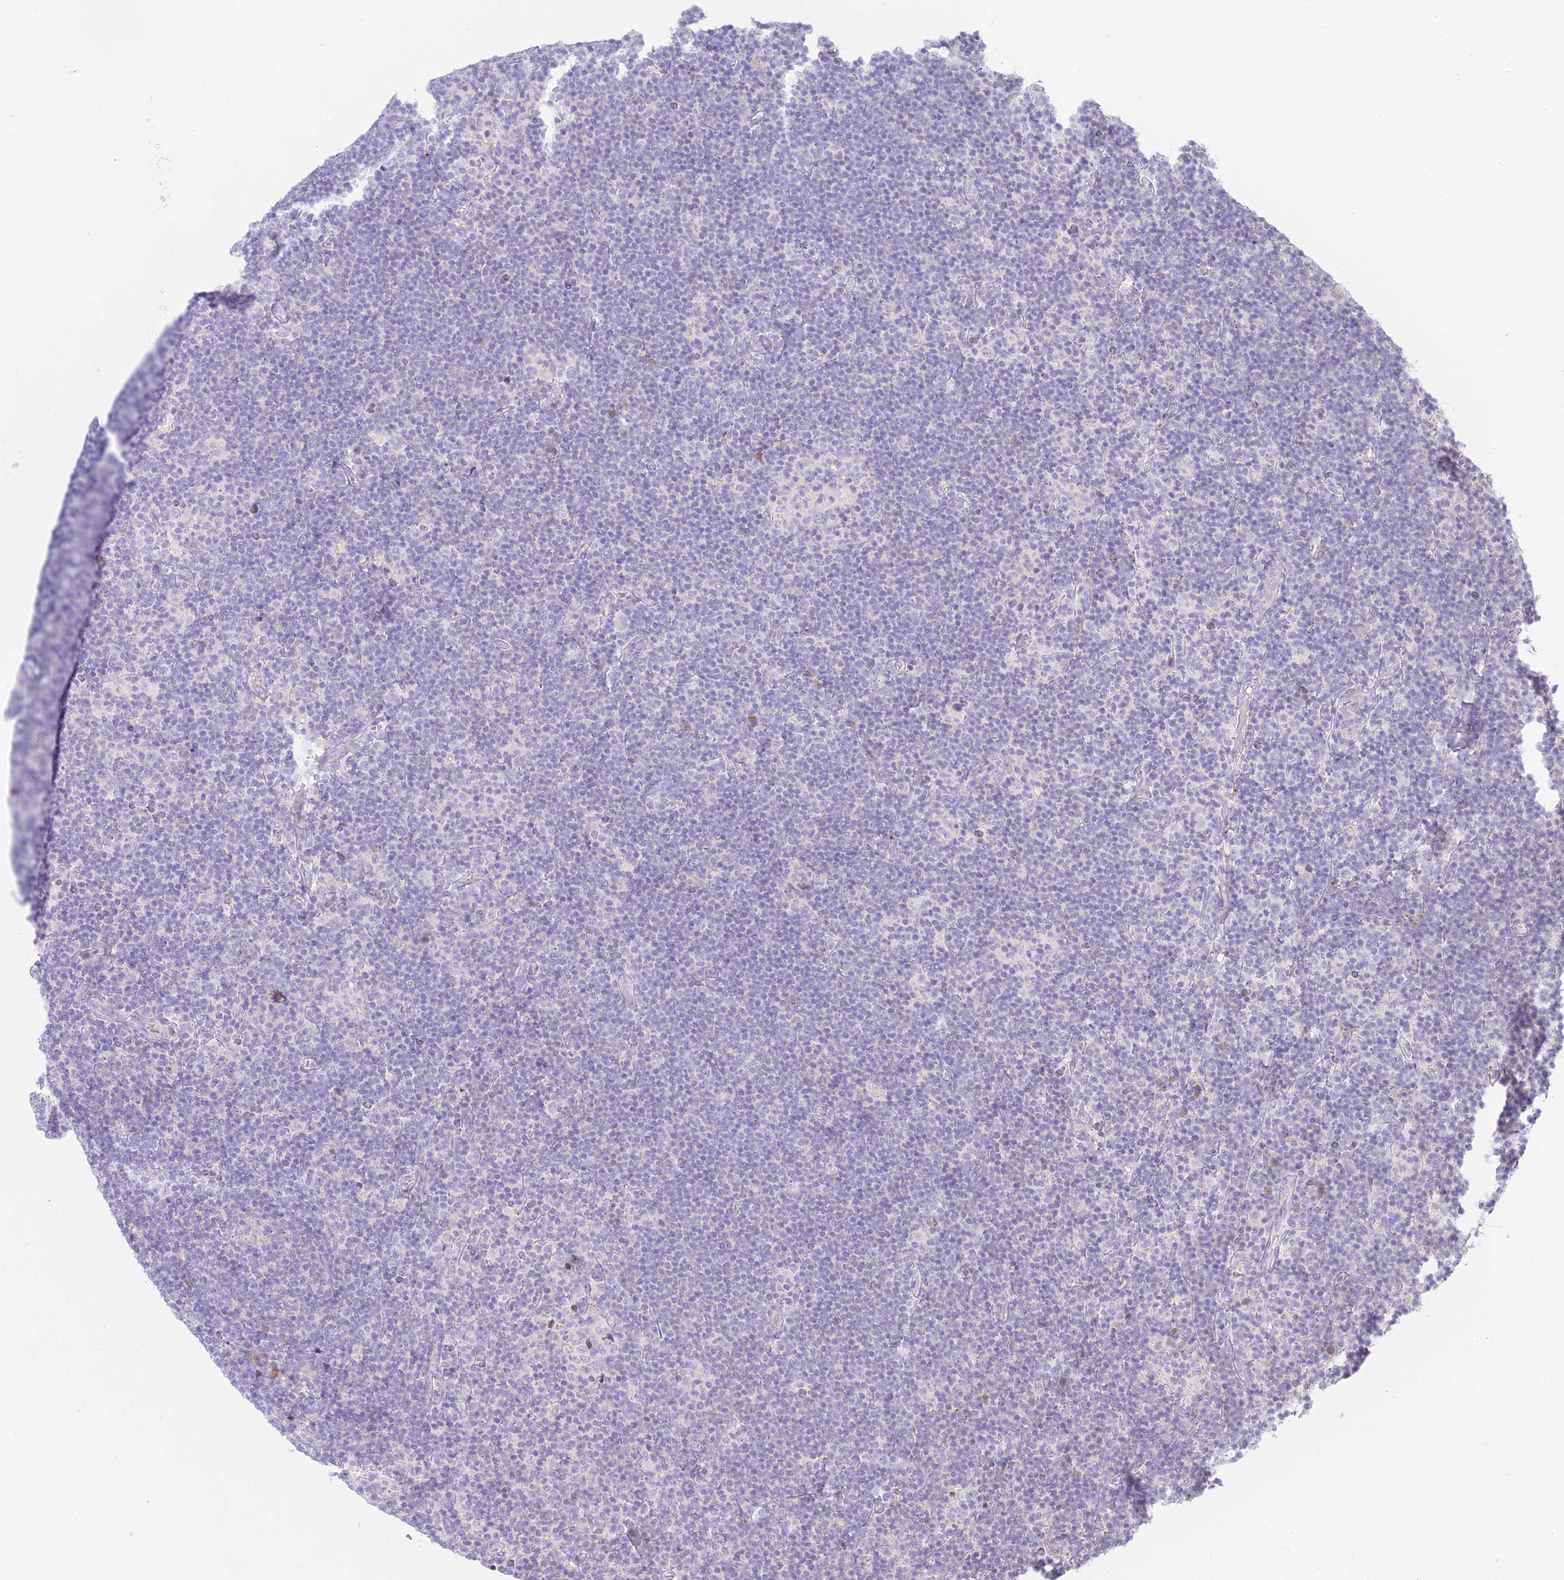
{"staining": {"intensity": "negative", "quantity": "none", "location": "none"}, "tissue": "lymphoma", "cell_type": "Tumor cells", "image_type": "cancer", "snomed": [{"axis": "morphology", "description": "Hodgkin's disease, NOS"}, {"axis": "topography", "description": "Lymph node"}], "caption": "The immunohistochemistry micrograph has no significant positivity in tumor cells of Hodgkin's disease tissue.", "gene": "TMEM40", "patient": {"sex": "female", "age": 57}}